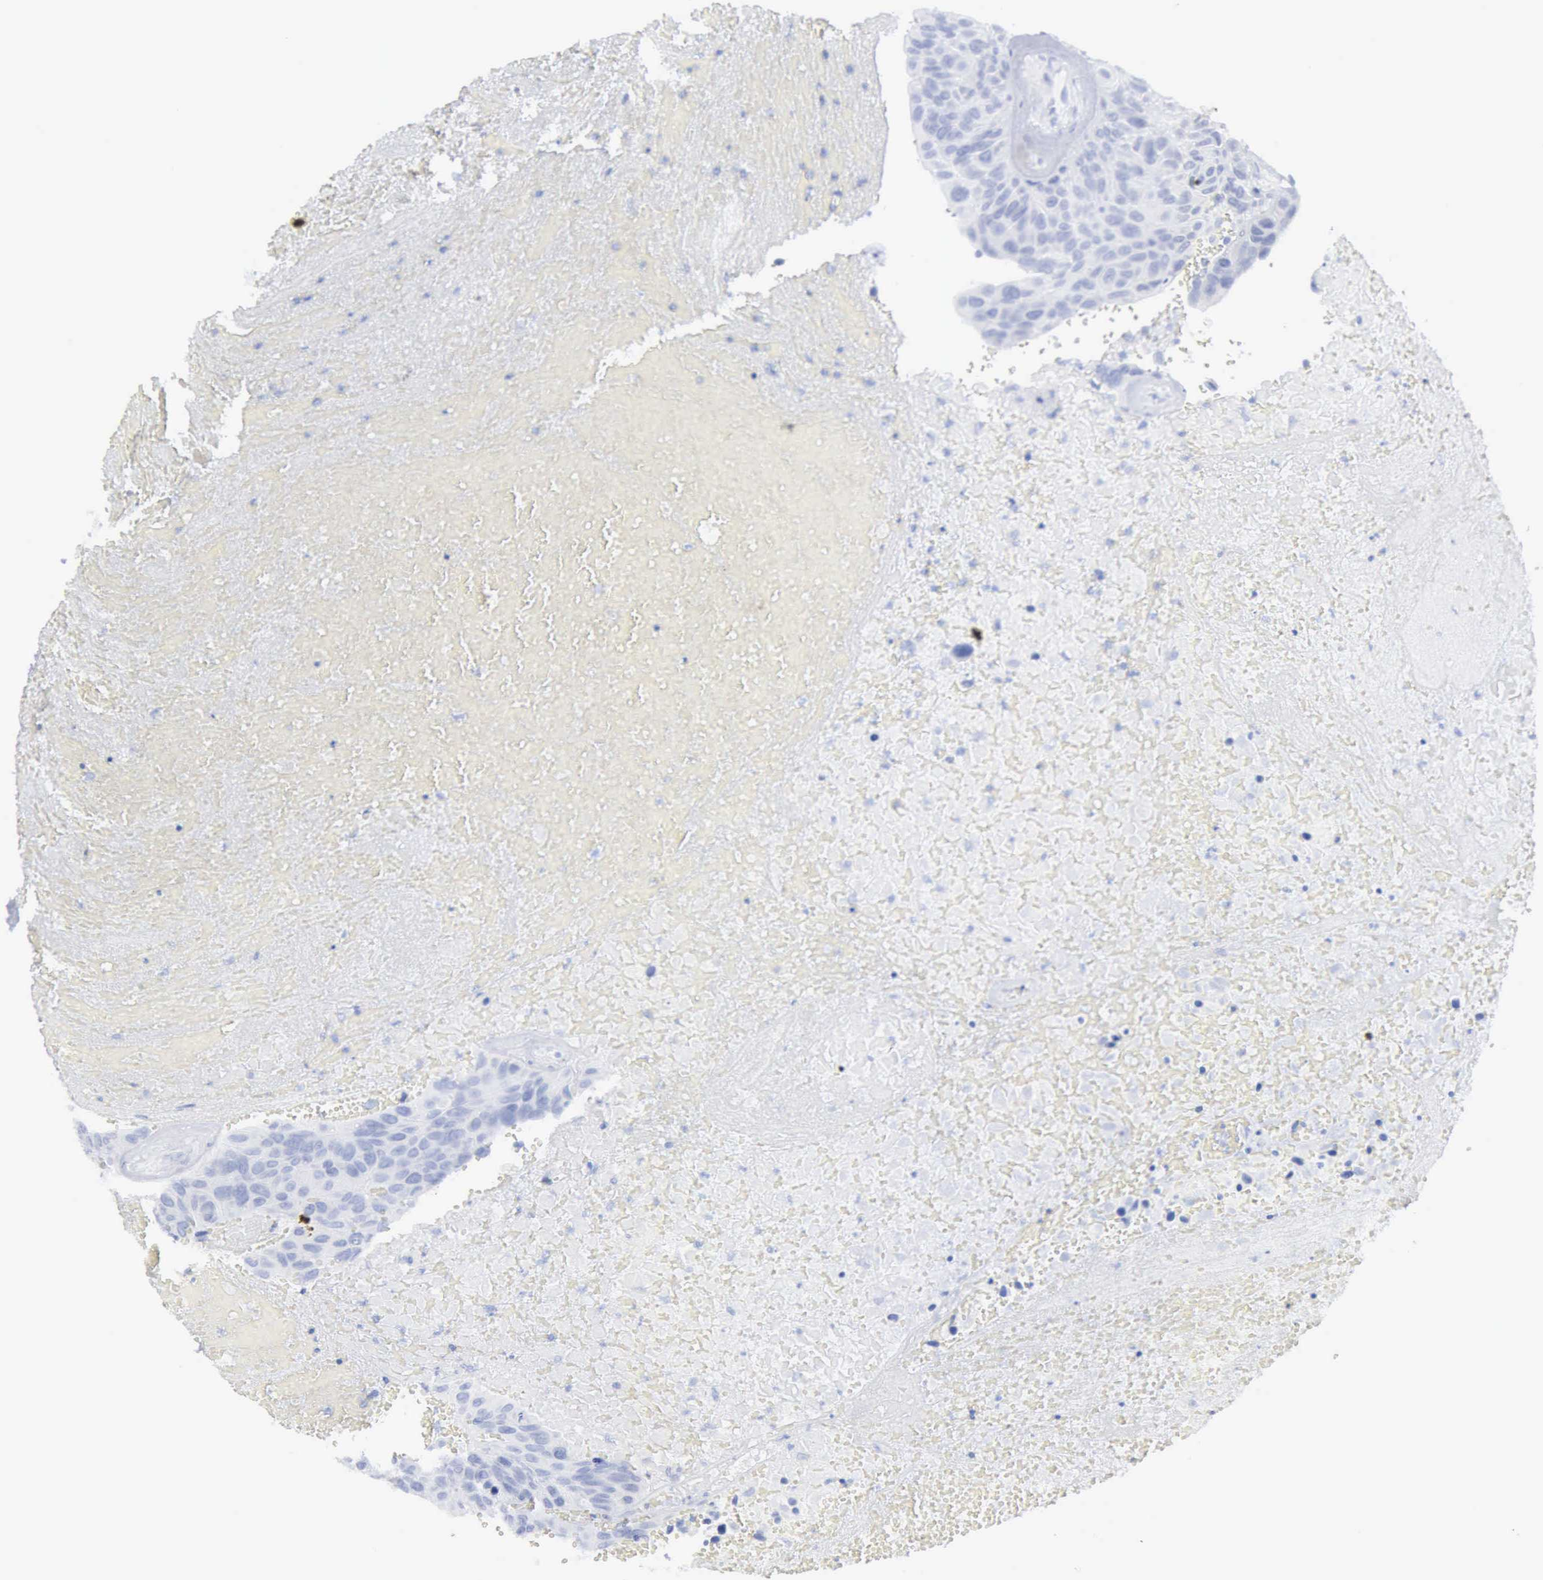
{"staining": {"intensity": "negative", "quantity": "none", "location": "none"}, "tissue": "urothelial cancer", "cell_type": "Tumor cells", "image_type": "cancer", "snomed": [{"axis": "morphology", "description": "Urothelial carcinoma, High grade"}, {"axis": "topography", "description": "Urinary bladder"}], "caption": "Immunohistochemical staining of human urothelial cancer demonstrates no significant staining in tumor cells. (Stains: DAB IHC with hematoxylin counter stain, Microscopy: brightfield microscopy at high magnification).", "gene": "STAT1", "patient": {"sex": "male", "age": 66}}